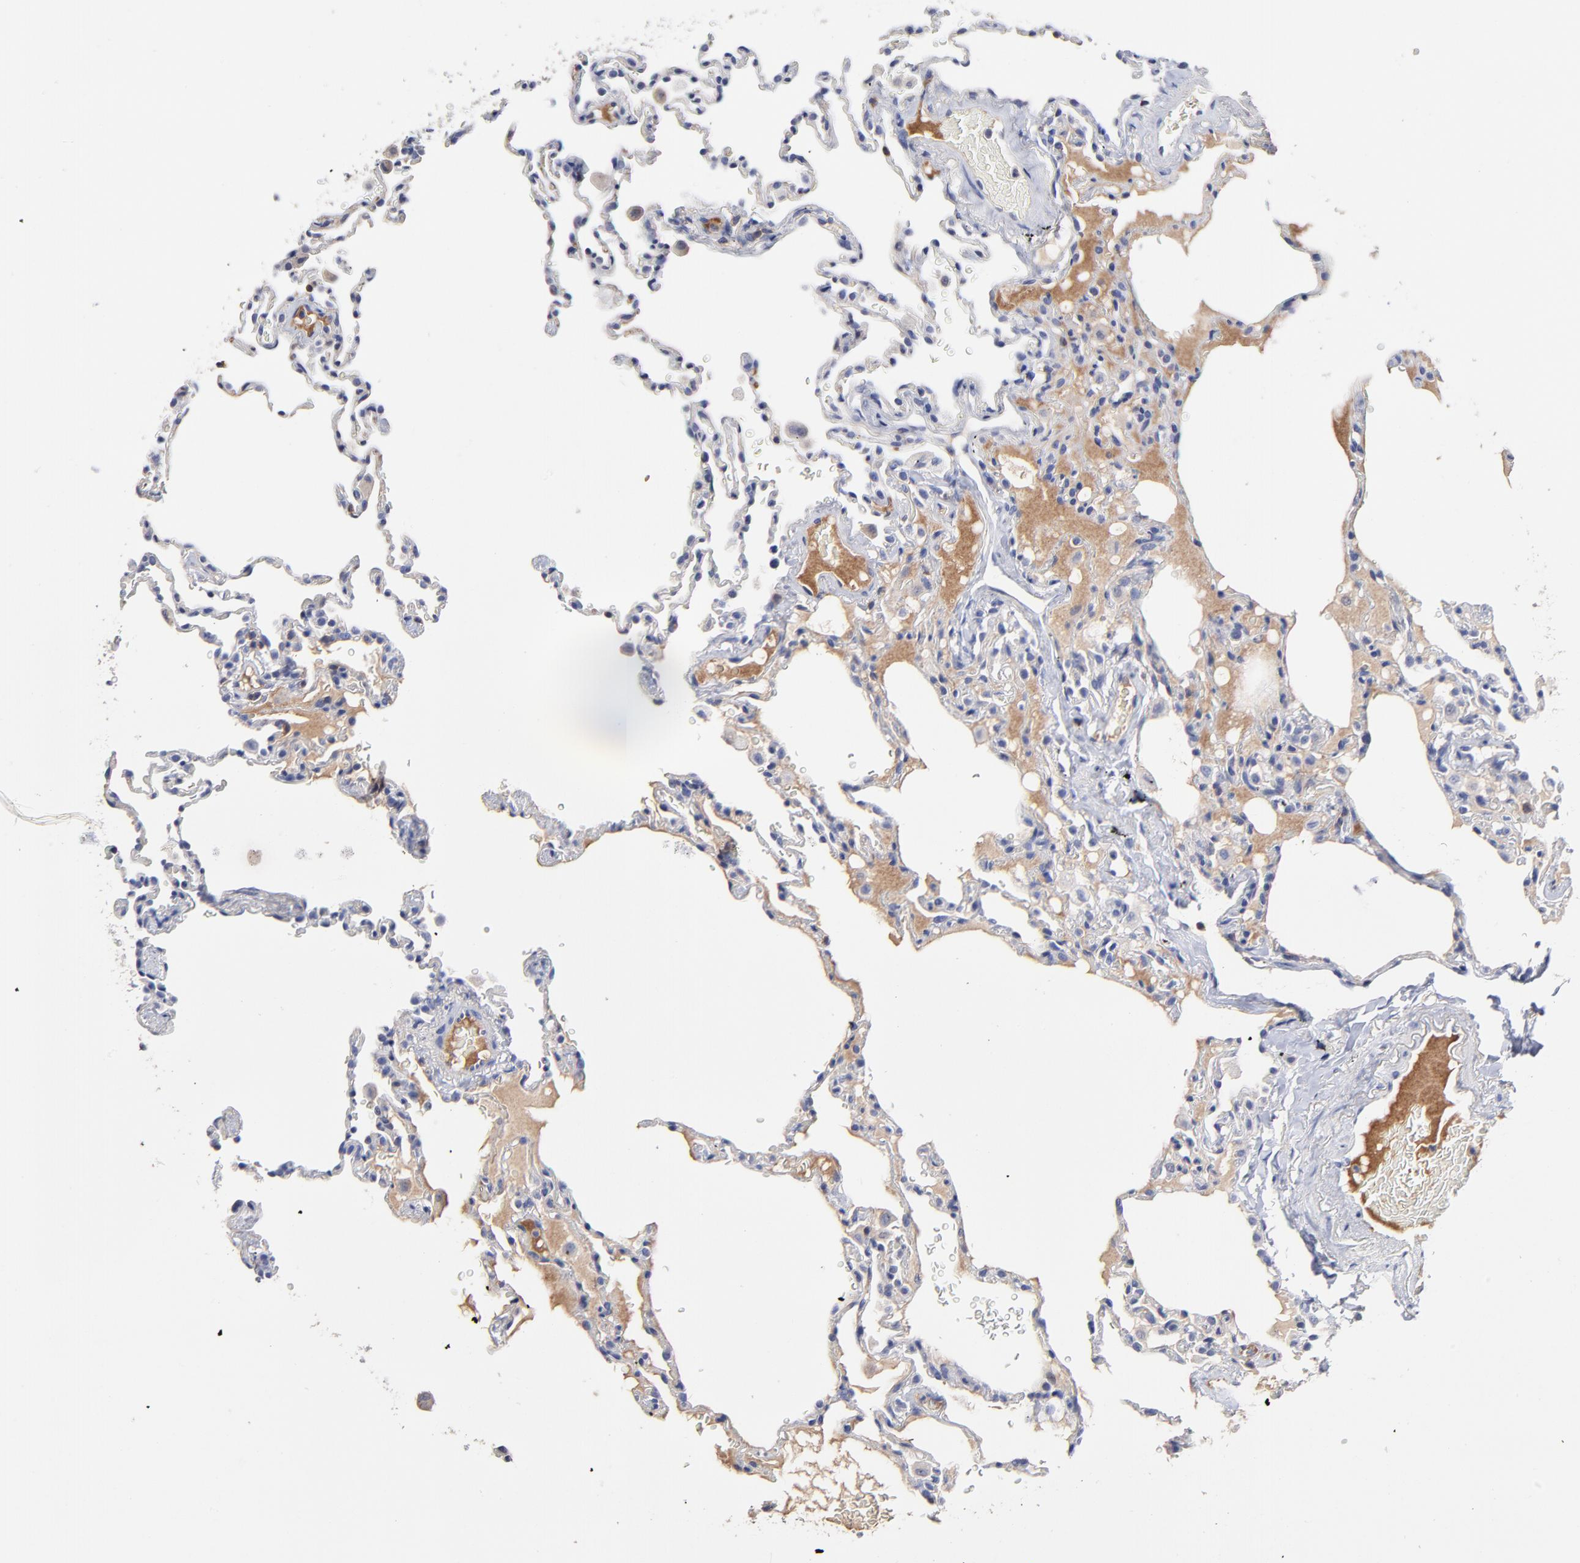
{"staining": {"intensity": "weak", "quantity": "<25%", "location": "nuclear"}, "tissue": "lung", "cell_type": "Alveolar cells", "image_type": "normal", "snomed": [{"axis": "morphology", "description": "Normal tissue, NOS"}, {"axis": "topography", "description": "Lung"}], "caption": "Normal lung was stained to show a protein in brown. There is no significant staining in alveolar cells. The staining was performed using DAB (3,3'-diaminobenzidine) to visualize the protein expression in brown, while the nuclei were stained in blue with hematoxylin (Magnification: 20x).", "gene": "TRAT1", "patient": {"sex": "male", "age": 59}}